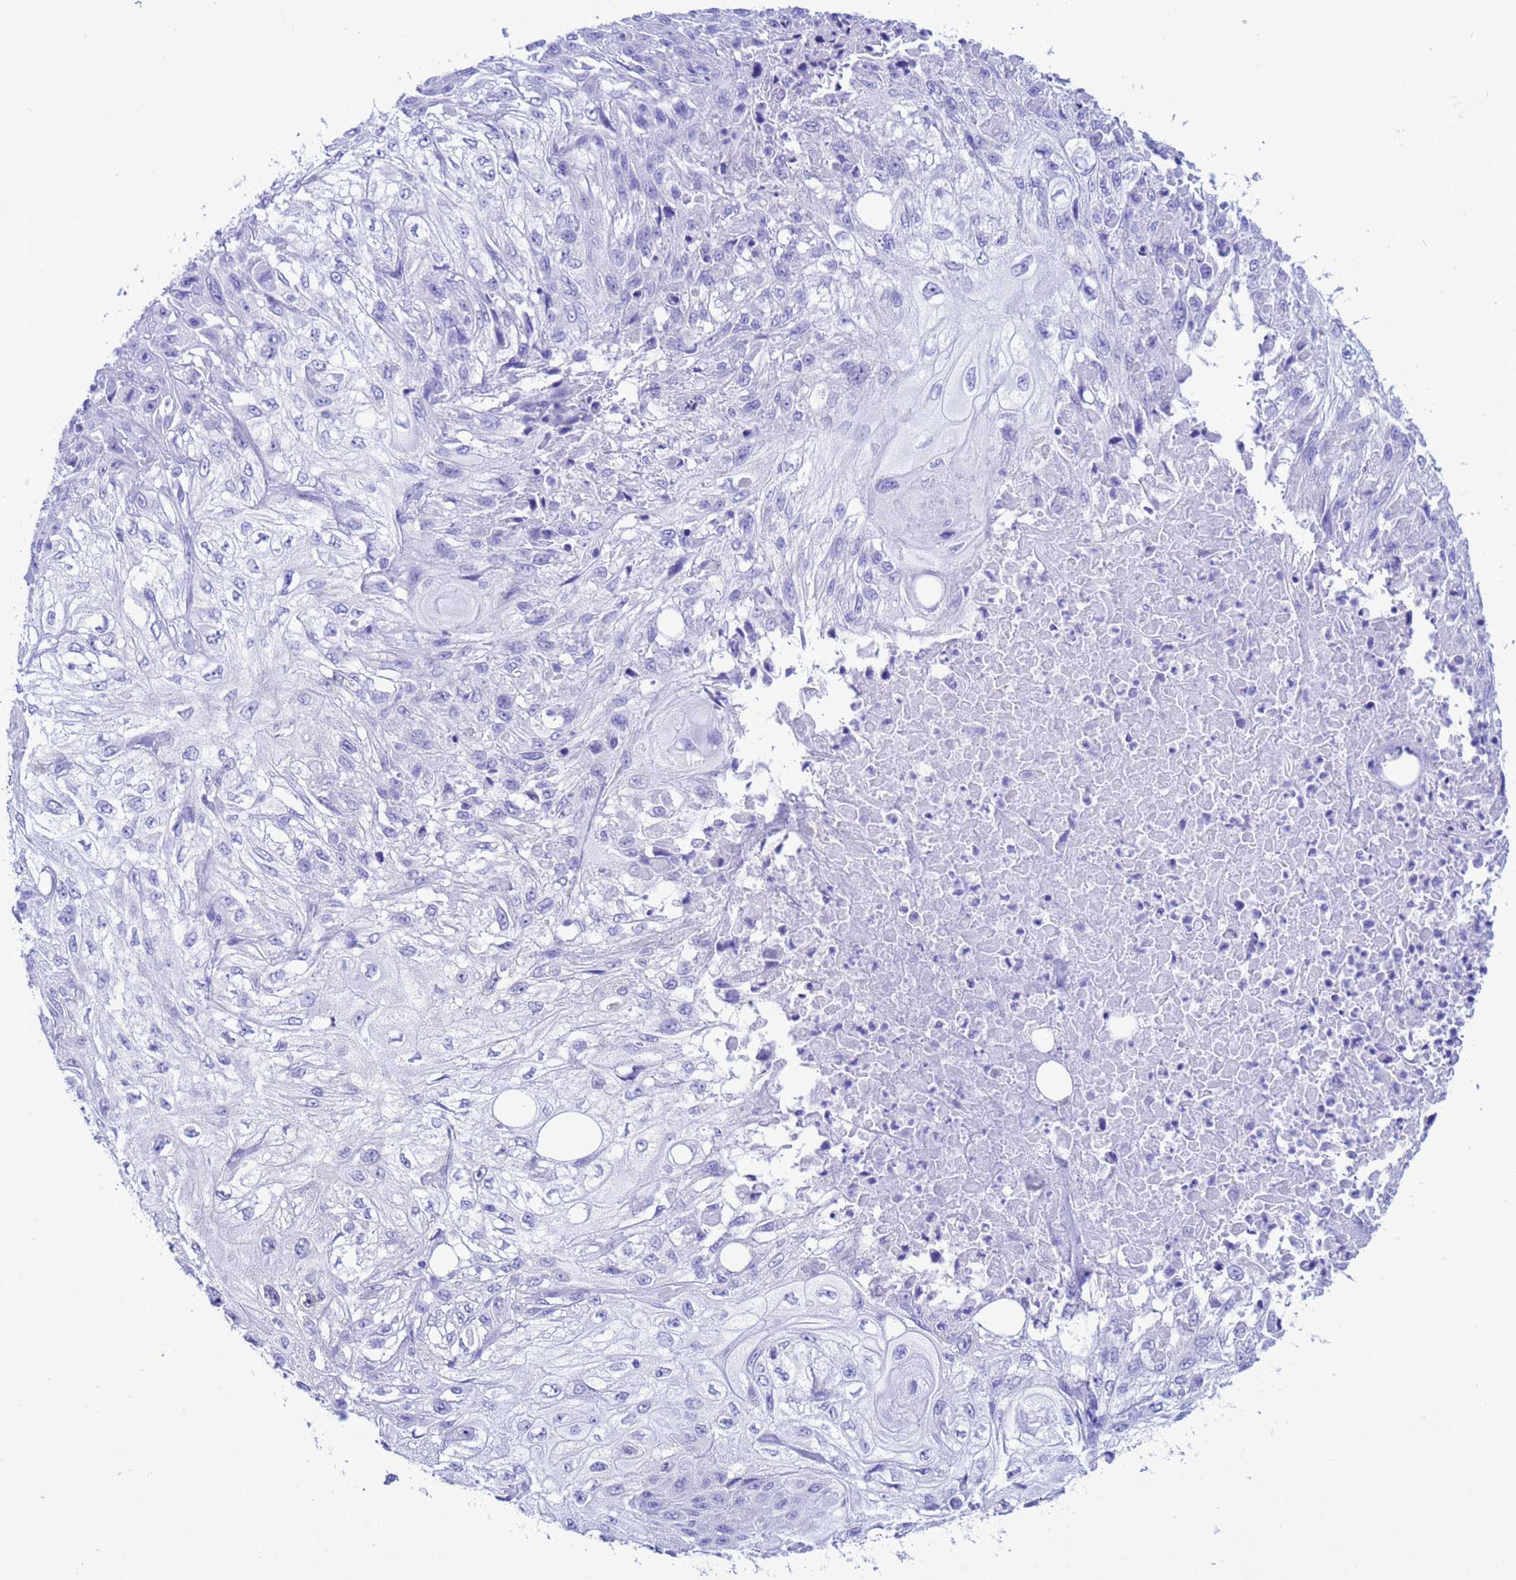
{"staining": {"intensity": "negative", "quantity": "none", "location": "none"}, "tissue": "skin cancer", "cell_type": "Tumor cells", "image_type": "cancer", "snomed": [{"axis": "morphology", "description": "Squamous cell carcinoma, NOS"}, {"axis": "morphology", "description": "Squamous cell carcinoma, metastatic, NOS"}, {"axis": "topography", "description": "Skin"}, {"axis": "topography", "description": "Lymph node"}], "caption": "IHC of human skin cancer displays no staining in tumor cells. (DAB immunohistochemistry with hematoxylin counter stain).", "gene": "AKR1C2", "patient": {"sex": "male", "age": 75}}